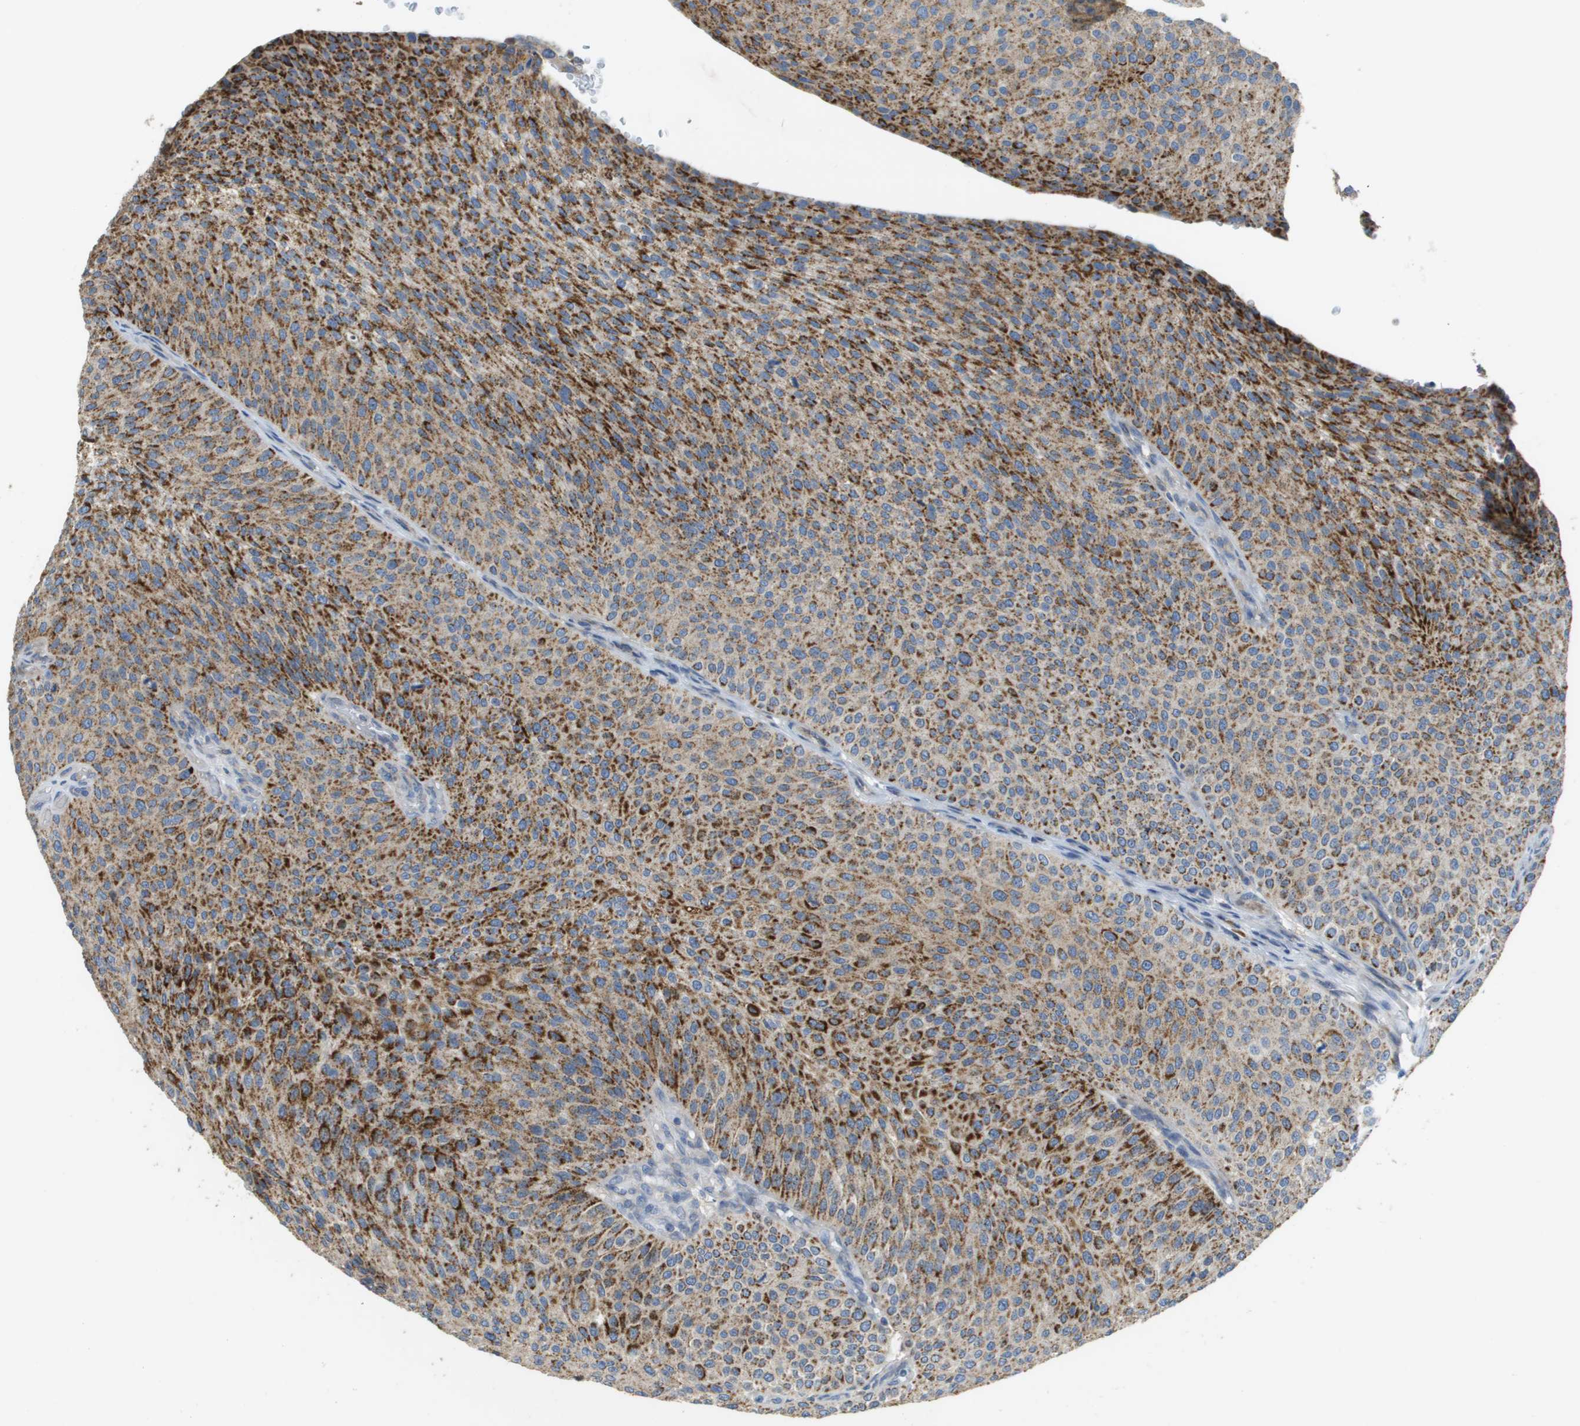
{"staining": {"intensity": "moderate", "quantity": ">75%", "location": "cytoplasmic/membranous"}, "tissue": "urothelial cancer", "cell_type": "Tumor cells", "image_type": "cancer", "snomed": [{"axis": "morphology", "description": "Urothelial carcinoma, Low grade"}, {"axis": "topography", "description": "Smooth muscle"}, {"axis": "topography", "description": "Urinary bladder"}], "caption": "This micrograph exhibits immunohistochemistry staining of low-grade urothelial carcinoma, with medium moderate cytoplasmic/membranous staining in approximately >75% of tumor cells.", "gene": "CASP10", "patient": {"sex": "male", "age": 60}}